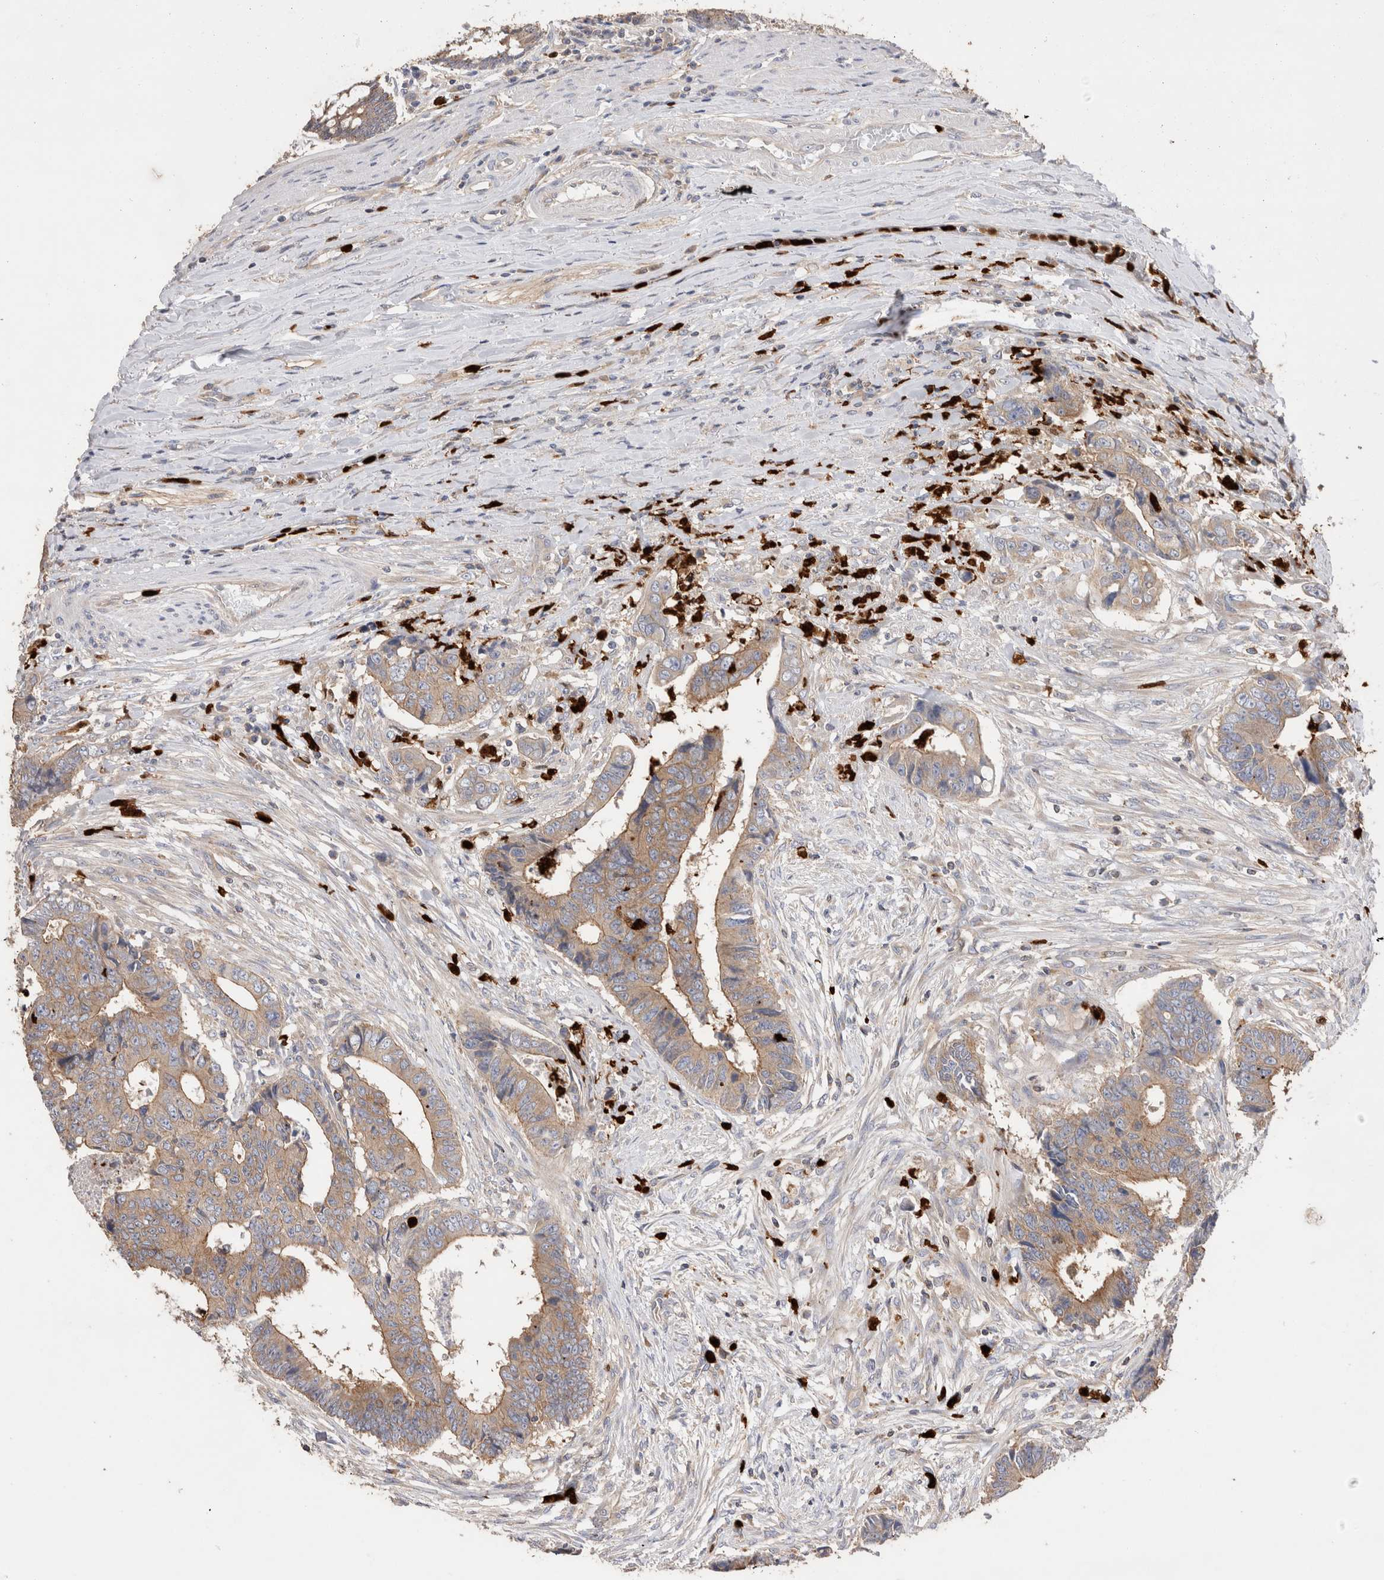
{"staining": {"intensity": "weak", "quantity": ">75%", "location": "cytoplasmic/membranous"}, "tissue": "colorectal cancer", "cell_type": "Tumor cells", "image_type": "cancer", "snomed": [{"axis": "morphology", "description": "Adenocarcinoma, NOS"}, {"axis": "topography", "description": "Rectum"}], "caption": "Colorectal cancer stained for a protein demonstrates weak cytoplasmic/membranous positivity in tumor cells.", "gene": "NXT2", "patient": {"sex": "male", "age": 84}}